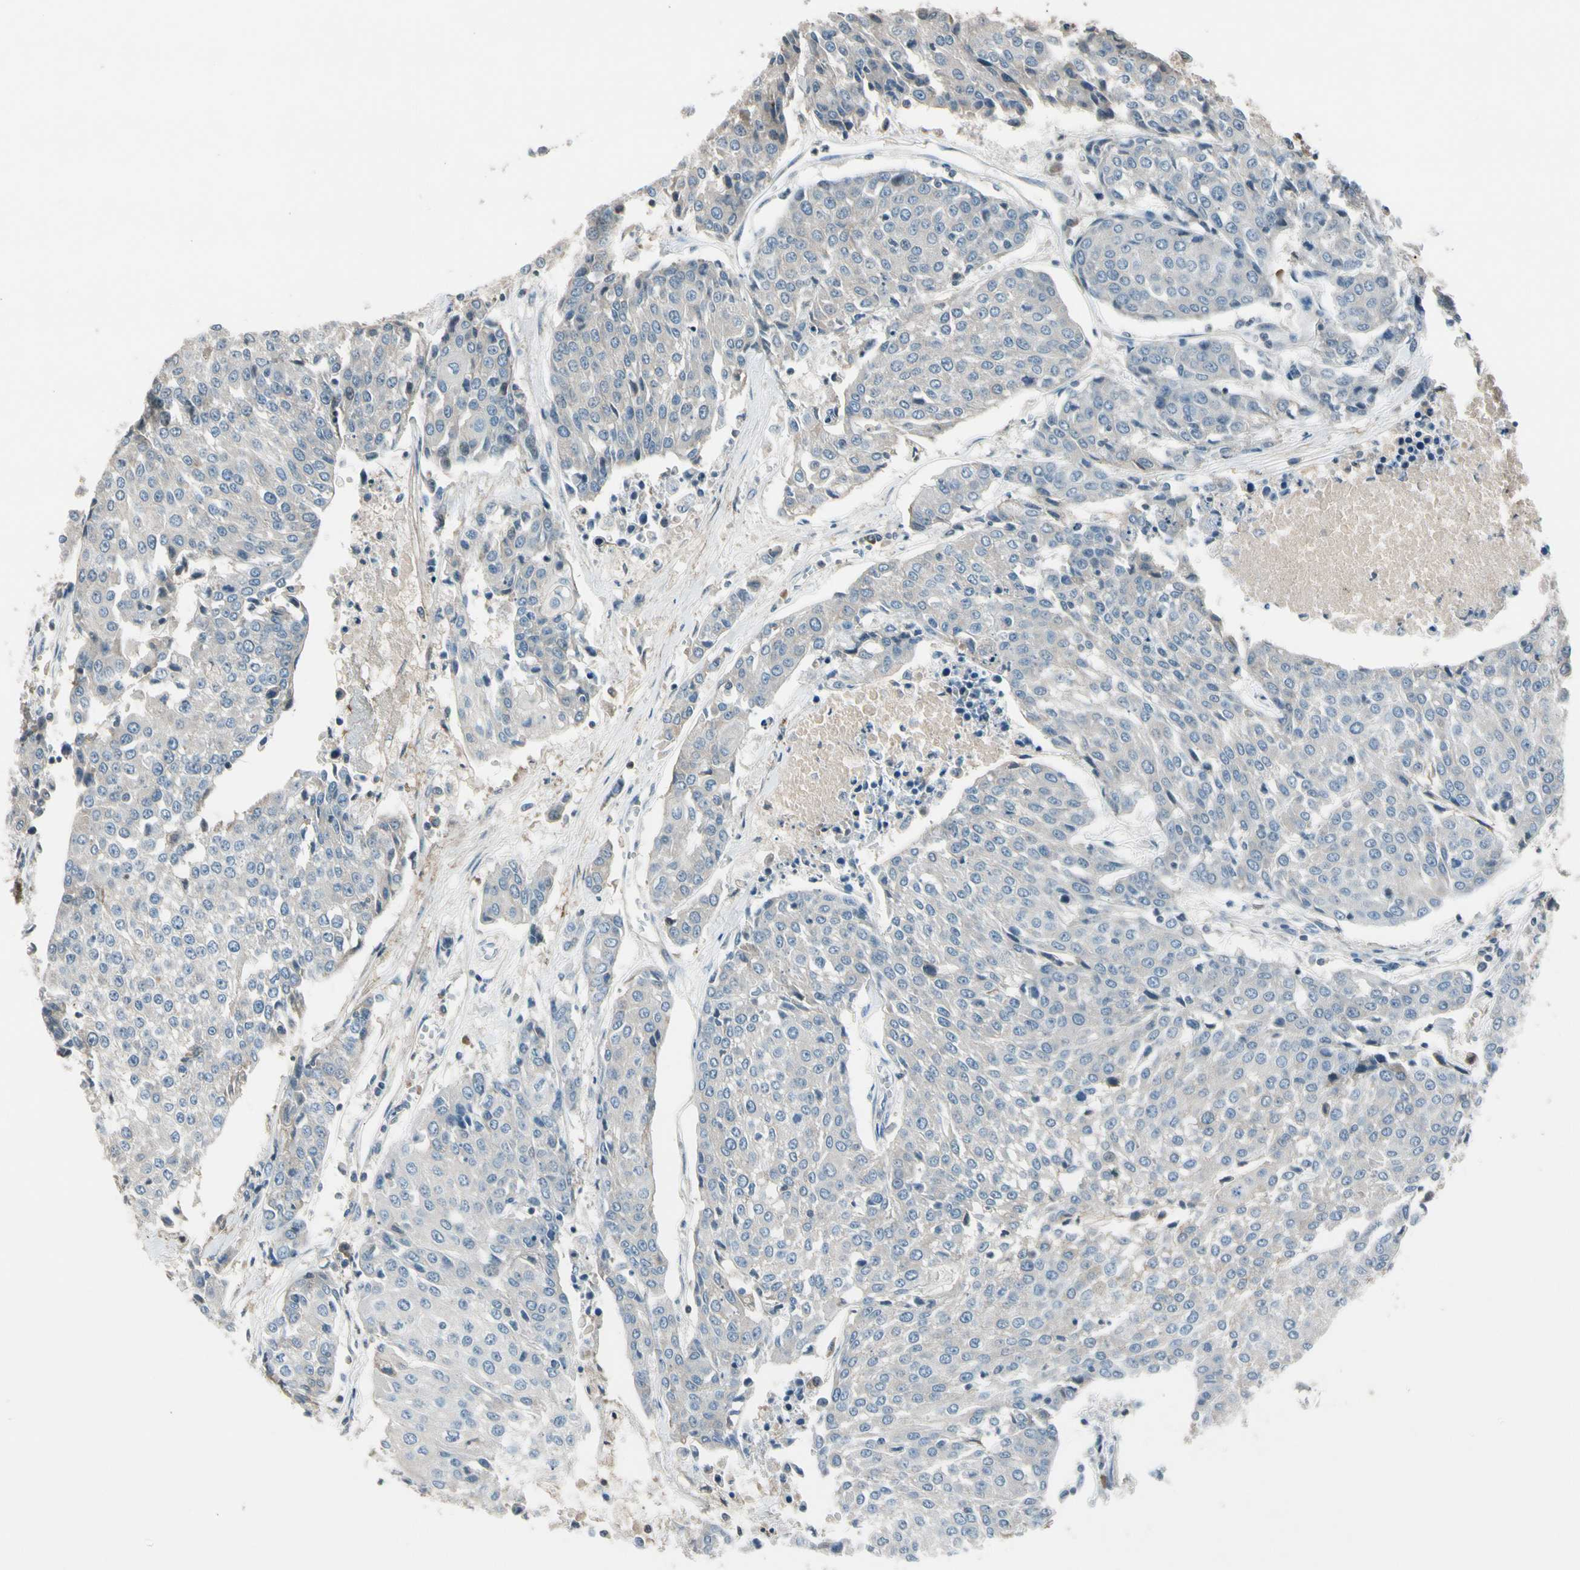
{"staining": {"intensity": "negative", "quantity": "none", "location": "none"}, "tissue": "urothelial cancer", "cell_type": "Tumor cells", "image_type": "cancer", "snomed": [{"axis": "morphology", "description": "Urothelial carcinoma, High grade"}, {"axis": "topography", "description": "Urinary bladder"}], "caption": "Urothelial cancer stained for a protein using IHC exhibits no expression tumor cells.", "gene": "PDPN", "patient": {"sex": "female", "age": 85}}